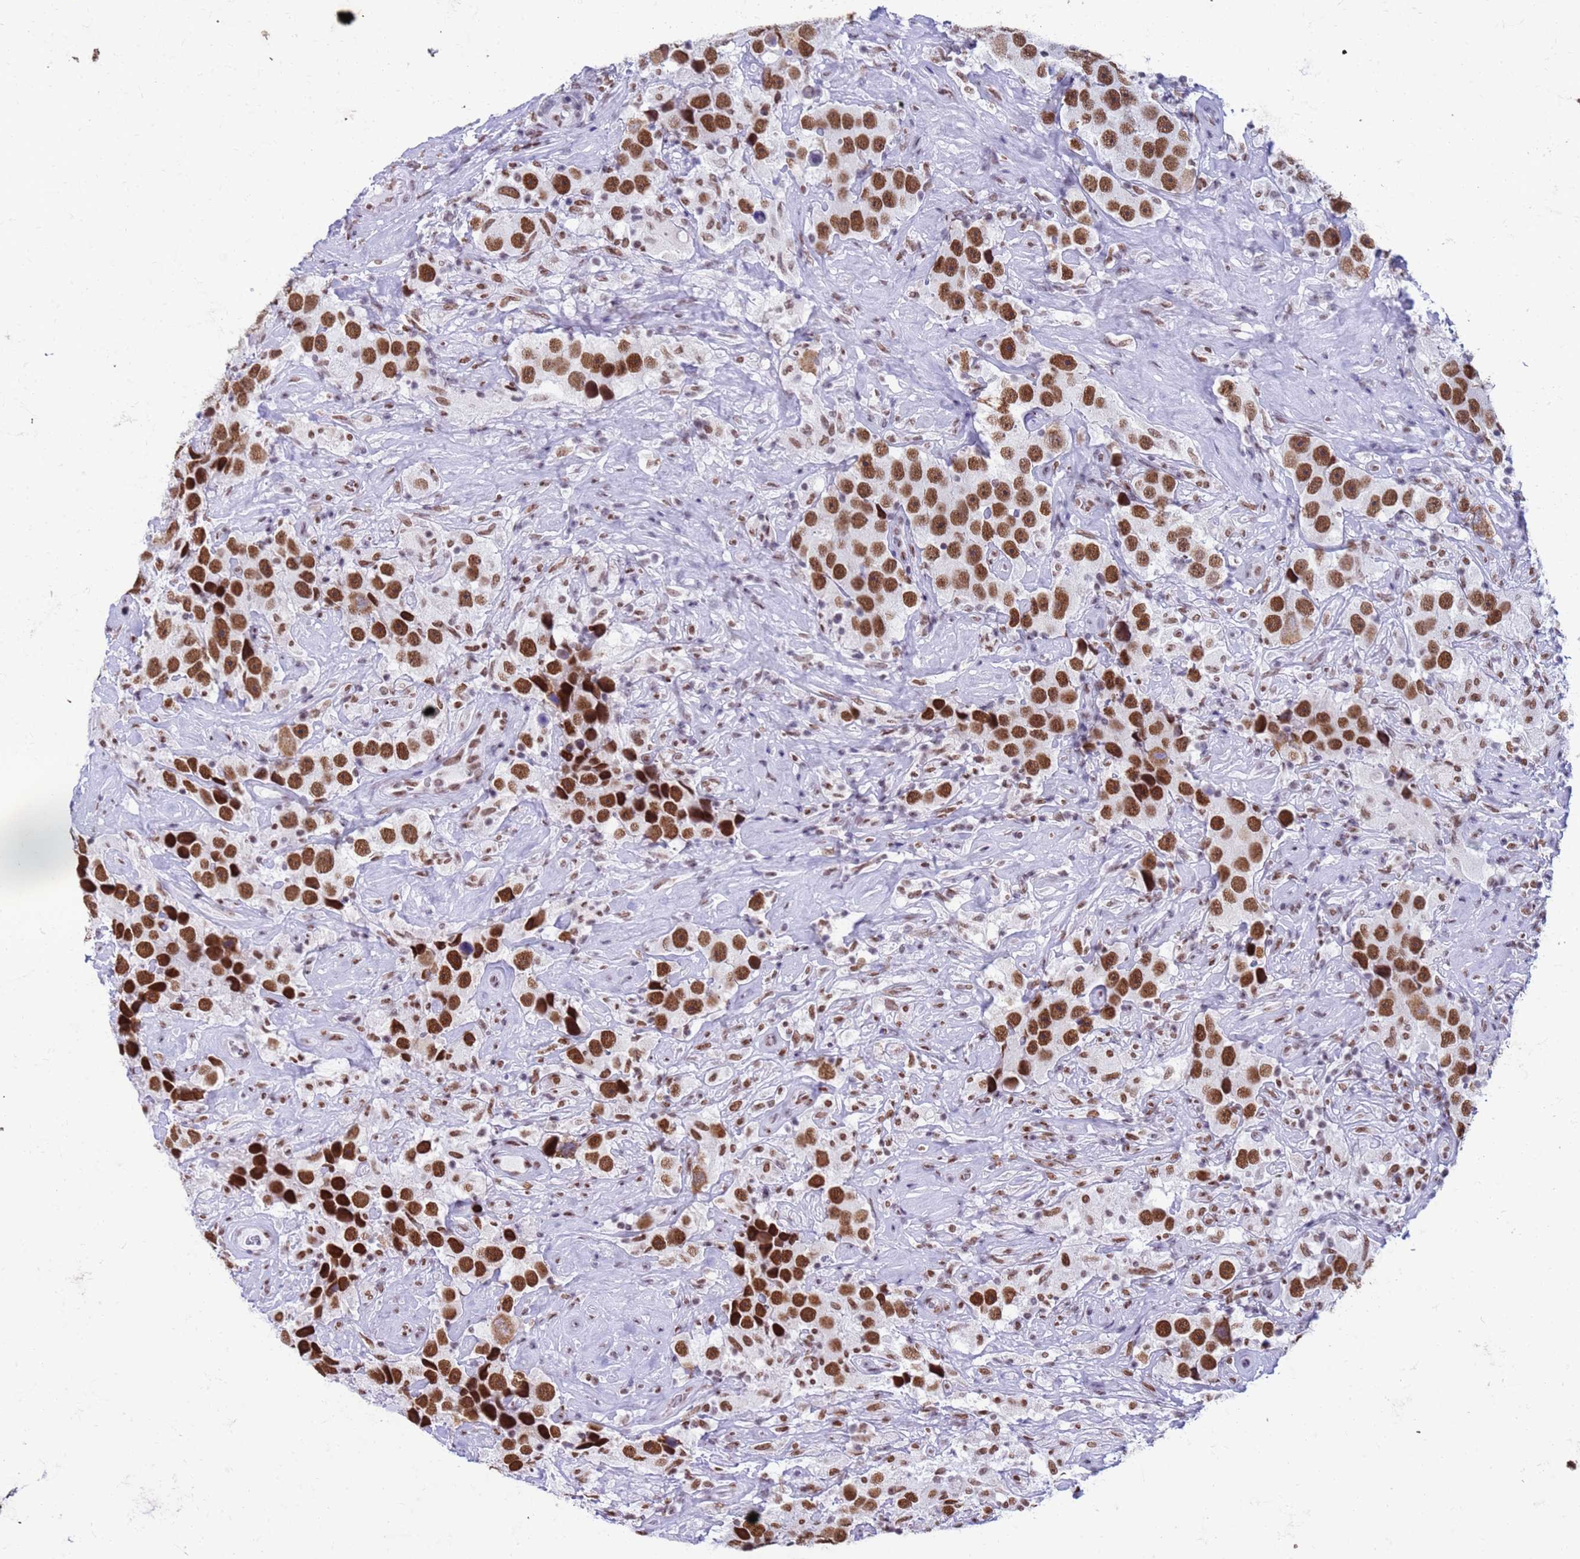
{"staining": {"intensity": "strong", "quantity": ">75%", "location": "nuclear"}, "tissue": "testis cancer", "cell_type": "Tumor cells", "image_type": "cancer", "snomed": [{"axis": "morphology", "description": "Seminoma, NOS"}, {"axis": "topography", "description": "Testis"}], "caption": "A brown stain labels strong nuclear expression of a protein in seminoma (testis) tumor cells.", "gene": "FAM170B", "patient": {"sex": "male", "age": 49}}